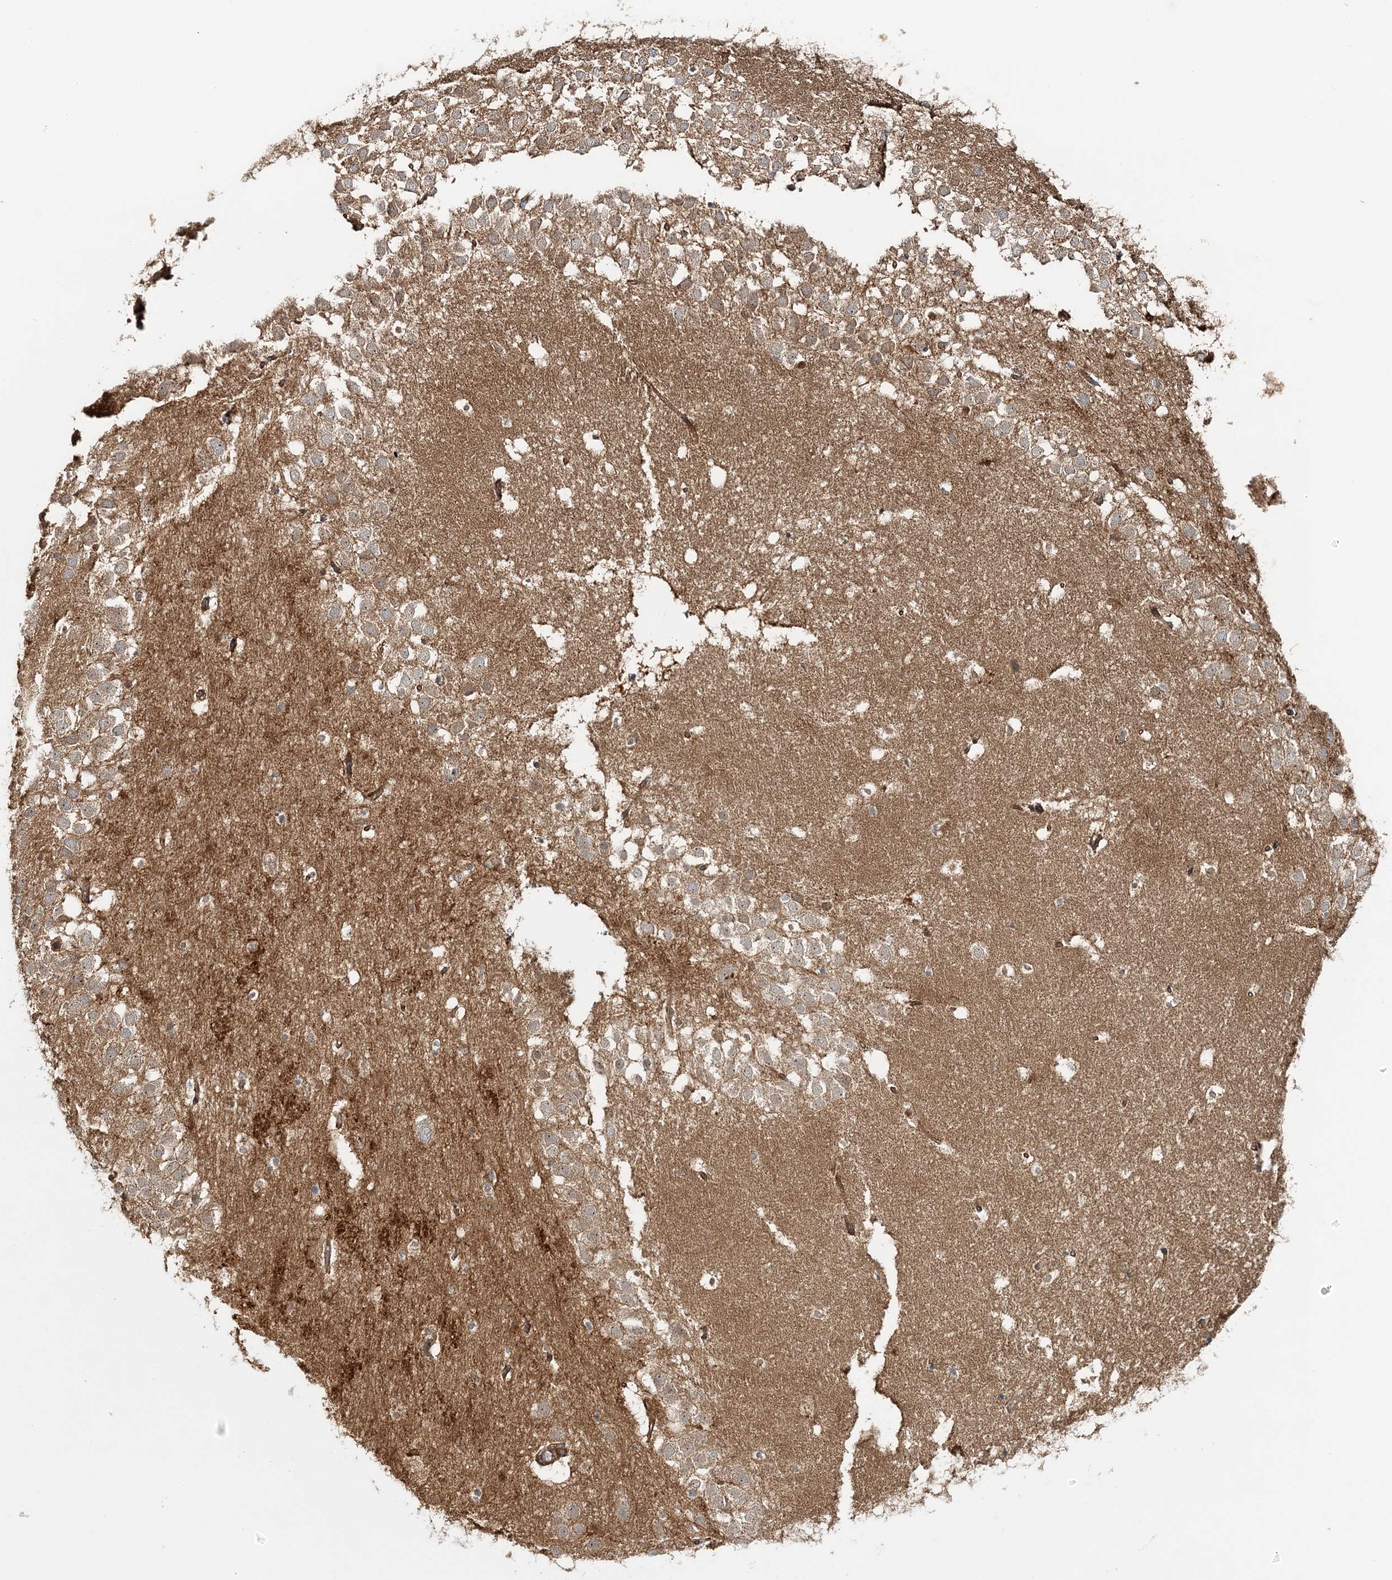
{"staining": {"intensity": "moderate", "quantity": "<25%", "location": "cytoplasmic/membranous"}, "tissue": "hippocampus", "cell_type": "Glial cells", "image_type": "normal", "snomed": [{"axis": "morphology", "description": "Normal tissue, NOS"}, {"axis": "topography", "description": "Hippocampus"}], "caption": "The image exhibits a brown stain indicating the presence of a protein in the cytoplasmic/membranous of glial cells in hippocampus. The protein of interest is stained brown, and the nuclei are stained in blue (DAB (3,3'-diaminobenzidine) IHC with brightfield microscopy, high magnification).", "gene": "MOCS2", "patient": {"sex": "female", "age": 52}}